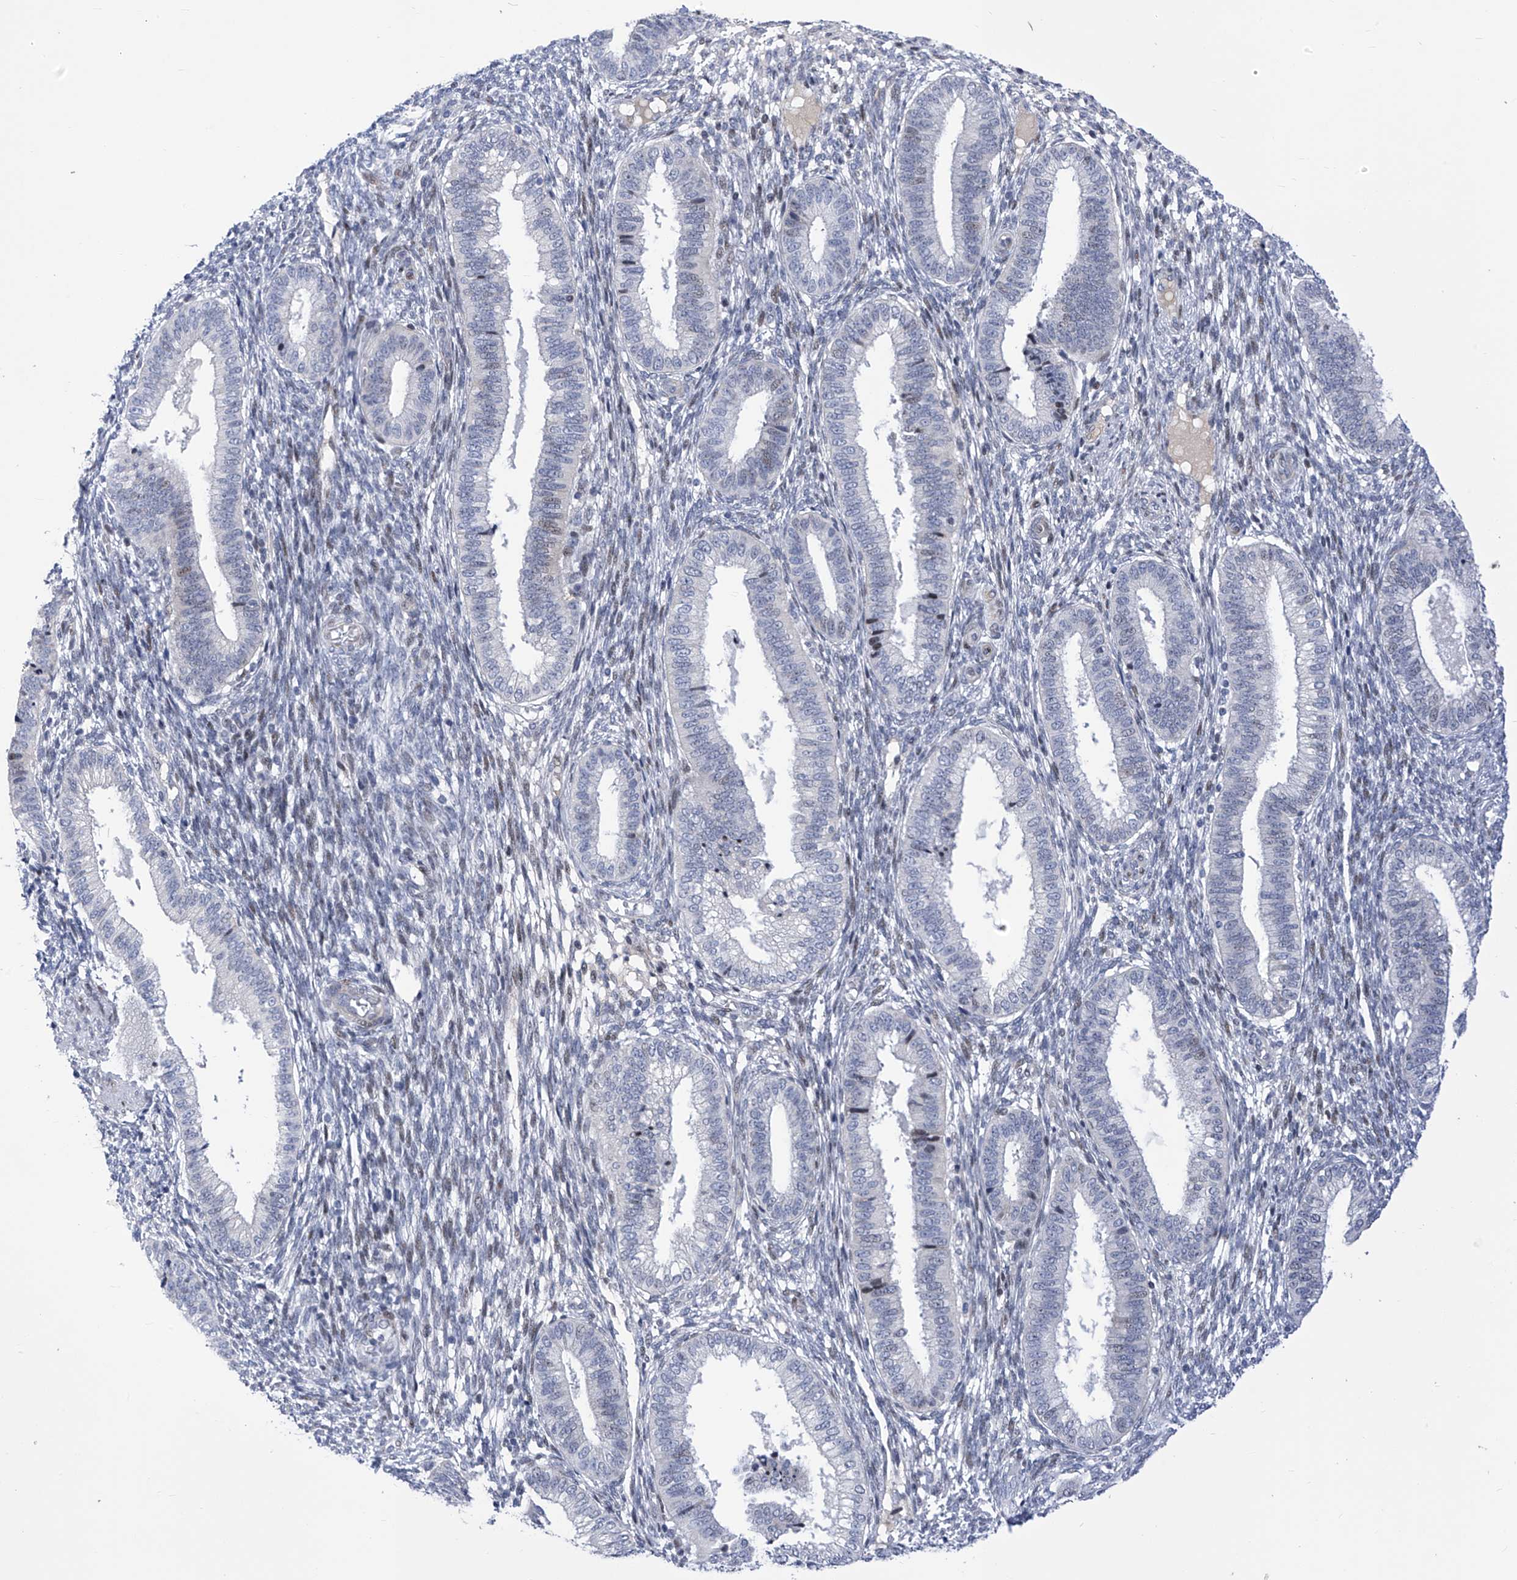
{"staining": {"intensity": "negative", "quantity": "none", "location": "none"}, "tissue": "endometrium", "cell_type": "Cells in endometrial stroma", "image_type": "normal", "snomed": [{"axis": "morphology", "description": "Normal tissue, NOS"}, {"axis": "topography", "description": "Endometrium"}], "caption": "DAB immunohistochemical staining of benign endometrium reveals no significant positivity in cells in endometrial stroma. The staining is performed using DAB brown chromogen with nuclei counter-stained in using hematoxylin.", "gene": "NUFIP1", "patient": {"sex": "female", "age": 39}}